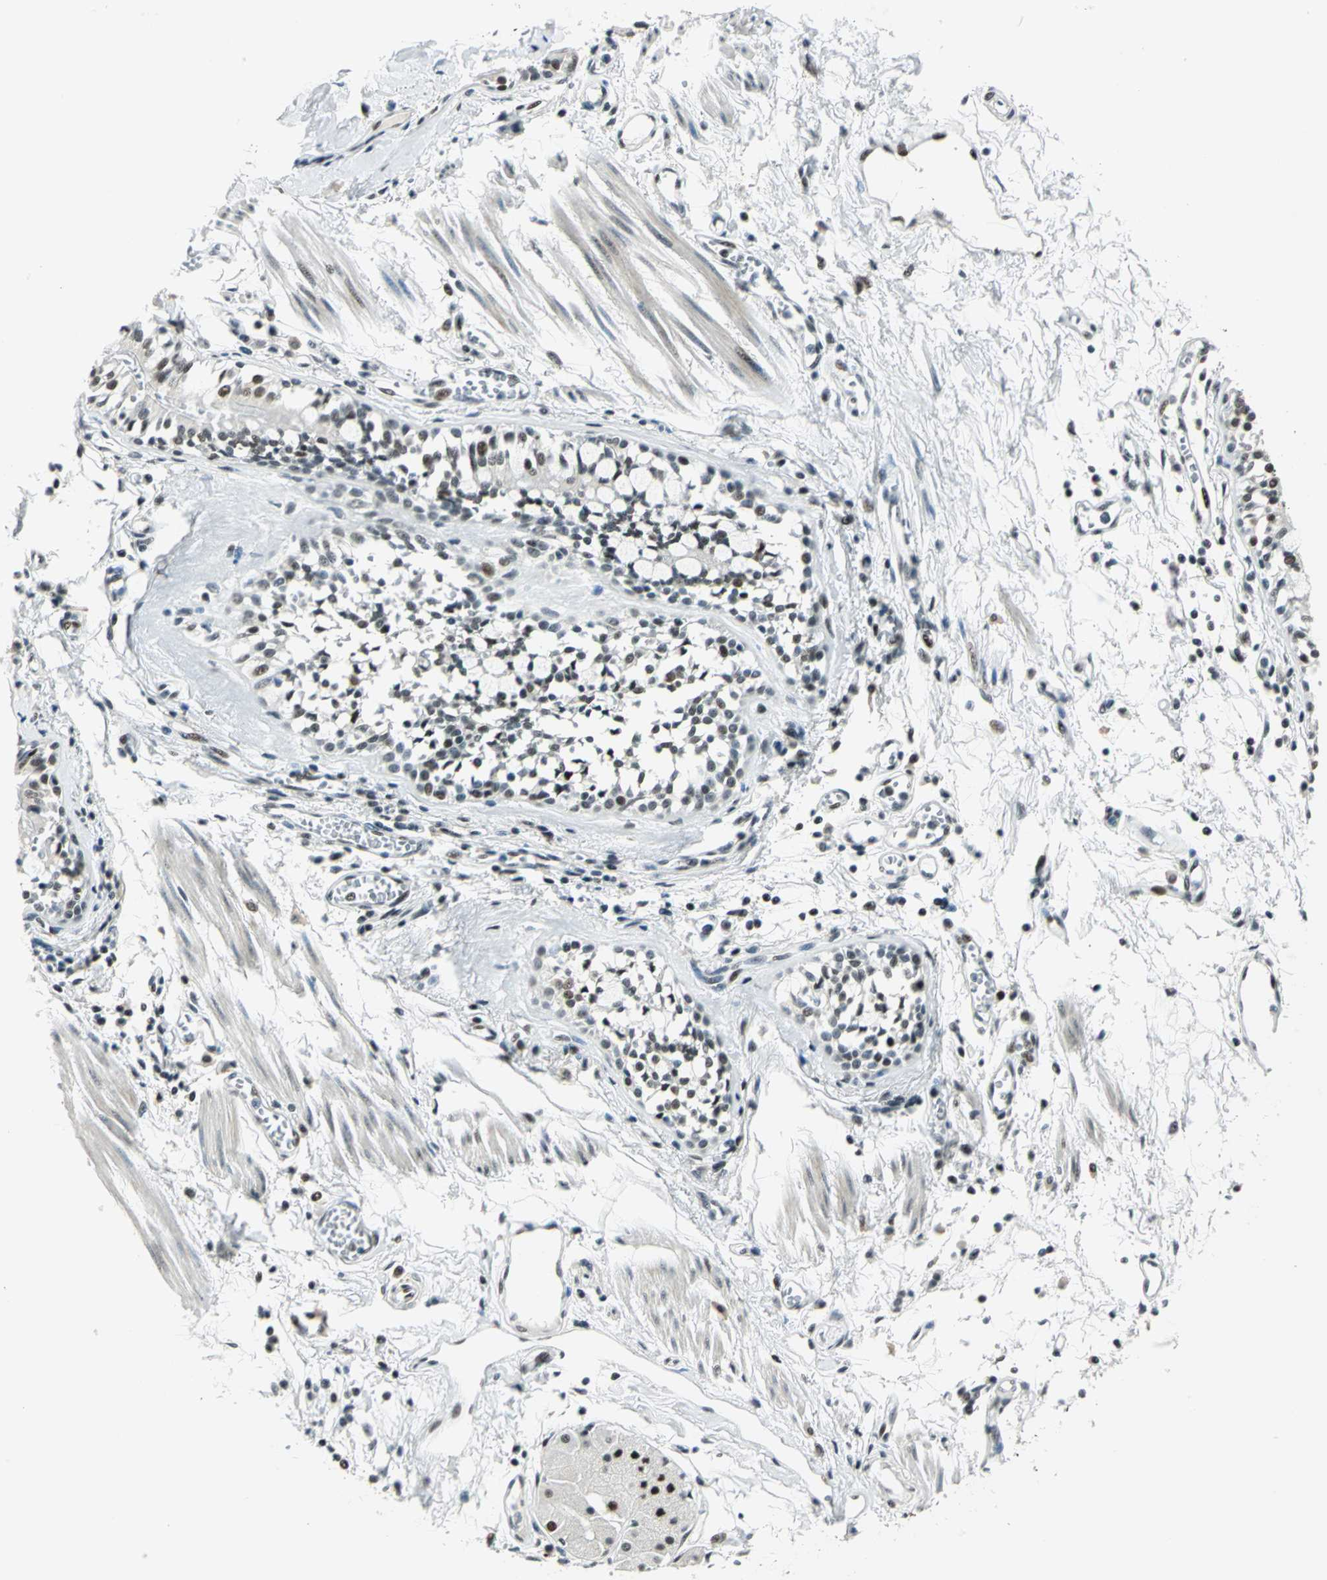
{"staining": {"intensity": "strong", "quantity": ">75%", "location": "nuclear"}, "tissue": "bronchus", "cell_type": "Respiratory epithelial cells", "image_type": "normal", "snomed": [{"axis": "morphology", "description": "Normal tissue, NOS"}, {"axis": "topography", "description": "Bronchus"}, {"axis": "topography", "description": "Lung"}], "caption": "Immunohistochemistry histopathology image of normal bronchus: bronchus stained using IHC demonstrates high levels of strong protein expression localized specifically in the nuclear of respiratory epithelial cells, appearing as a nuclear brown color.", "gene": "KAT6B", "patient": {"sex": "female", "age": 56}}